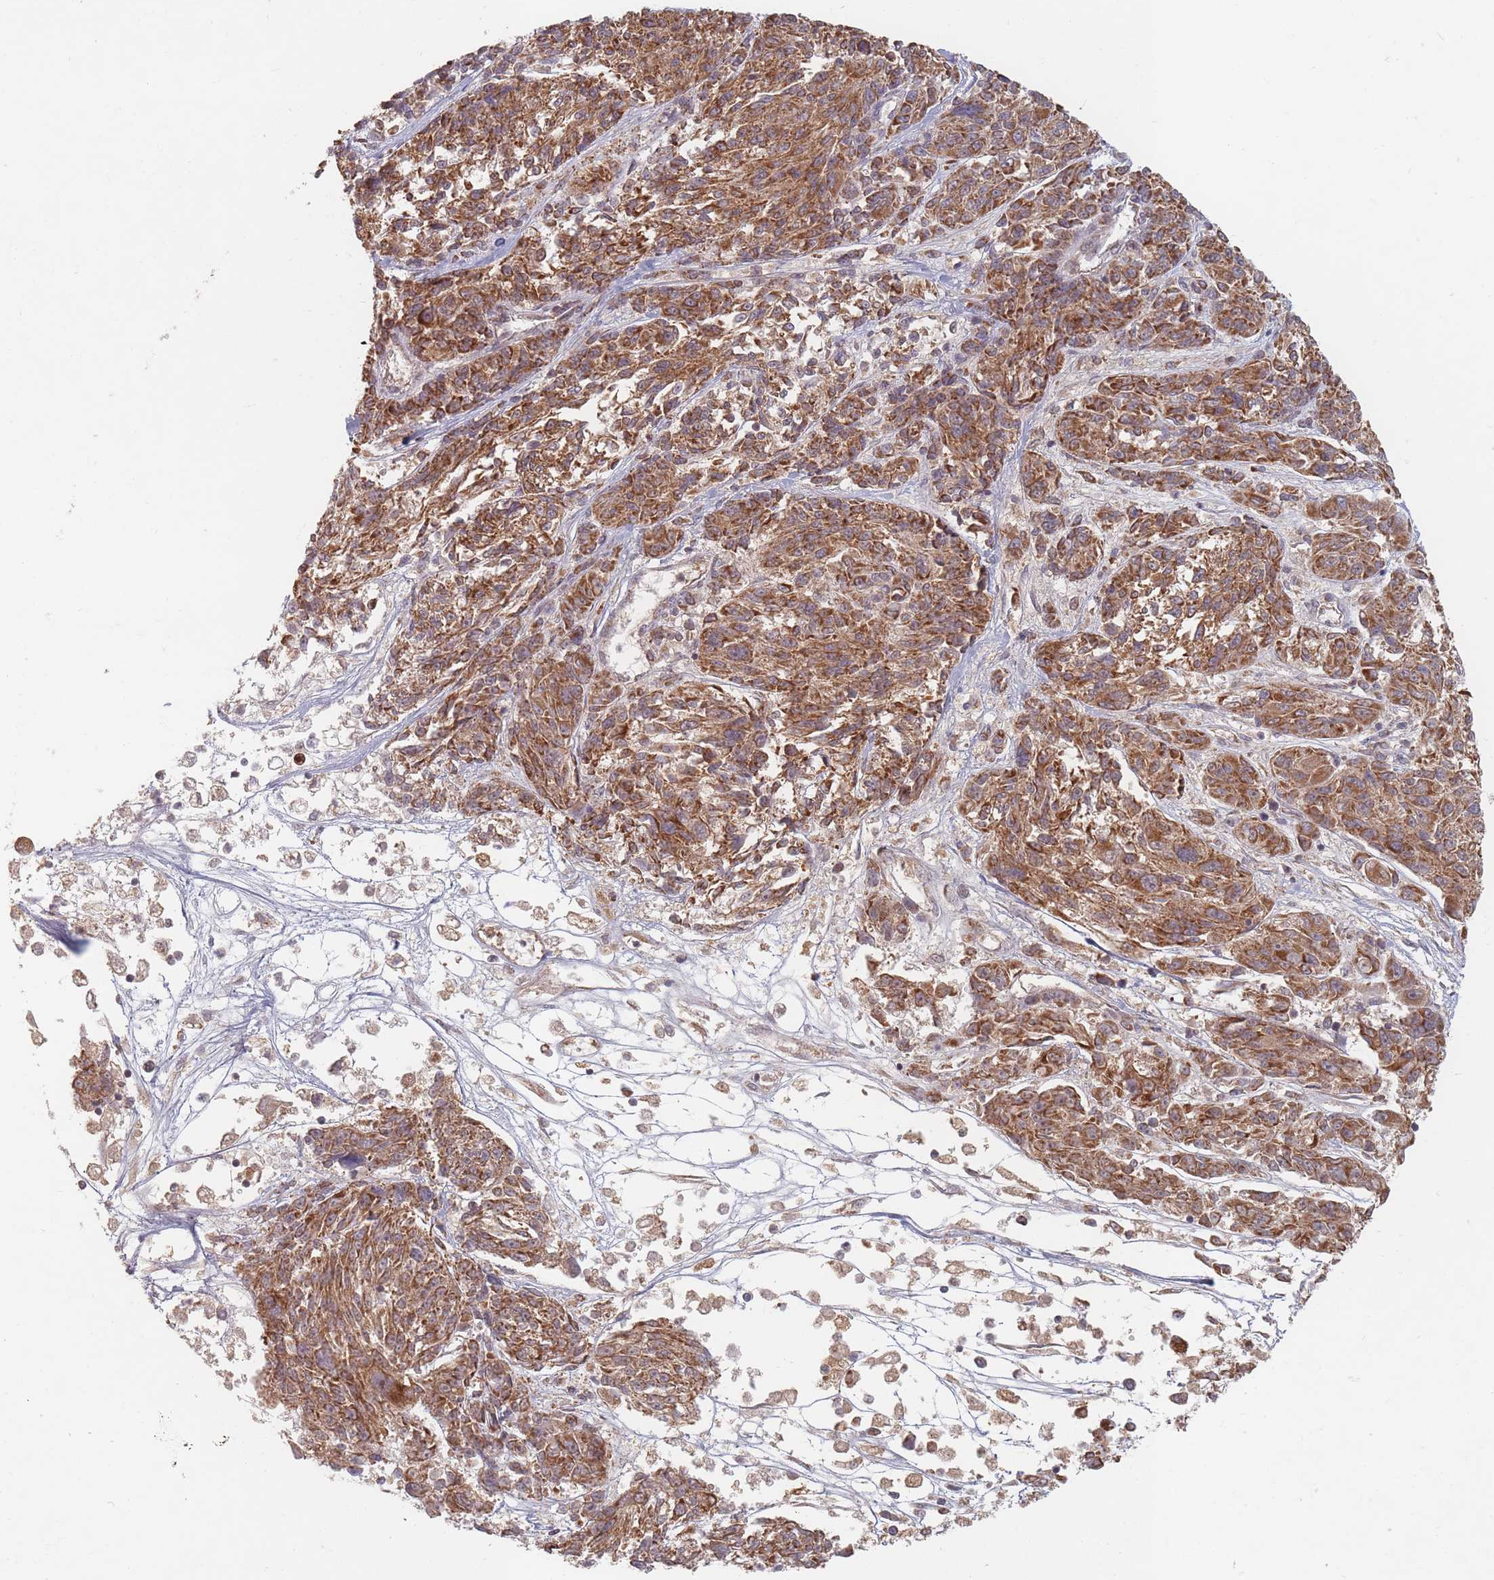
{"staining": {"intensity": "moderate", "quantity": ">75%", "location": "cytoplasmic/membranous"}, "tissue": "melanoma", "cell_type": "Tumor cells", "image_type": "cancer", "snomed": [{"axis": "morphology", "description": "Malignant melanoma, NOS"}, {"axis": "topography", "description": "Skin"}], "caption": "A micrograph of melanoma stained for a protein shows moderate cytoplasmic/membranous brown staining in tumor cells.", "gene": "OR2M4", "patient": {"sex": "male", "age": 53}}